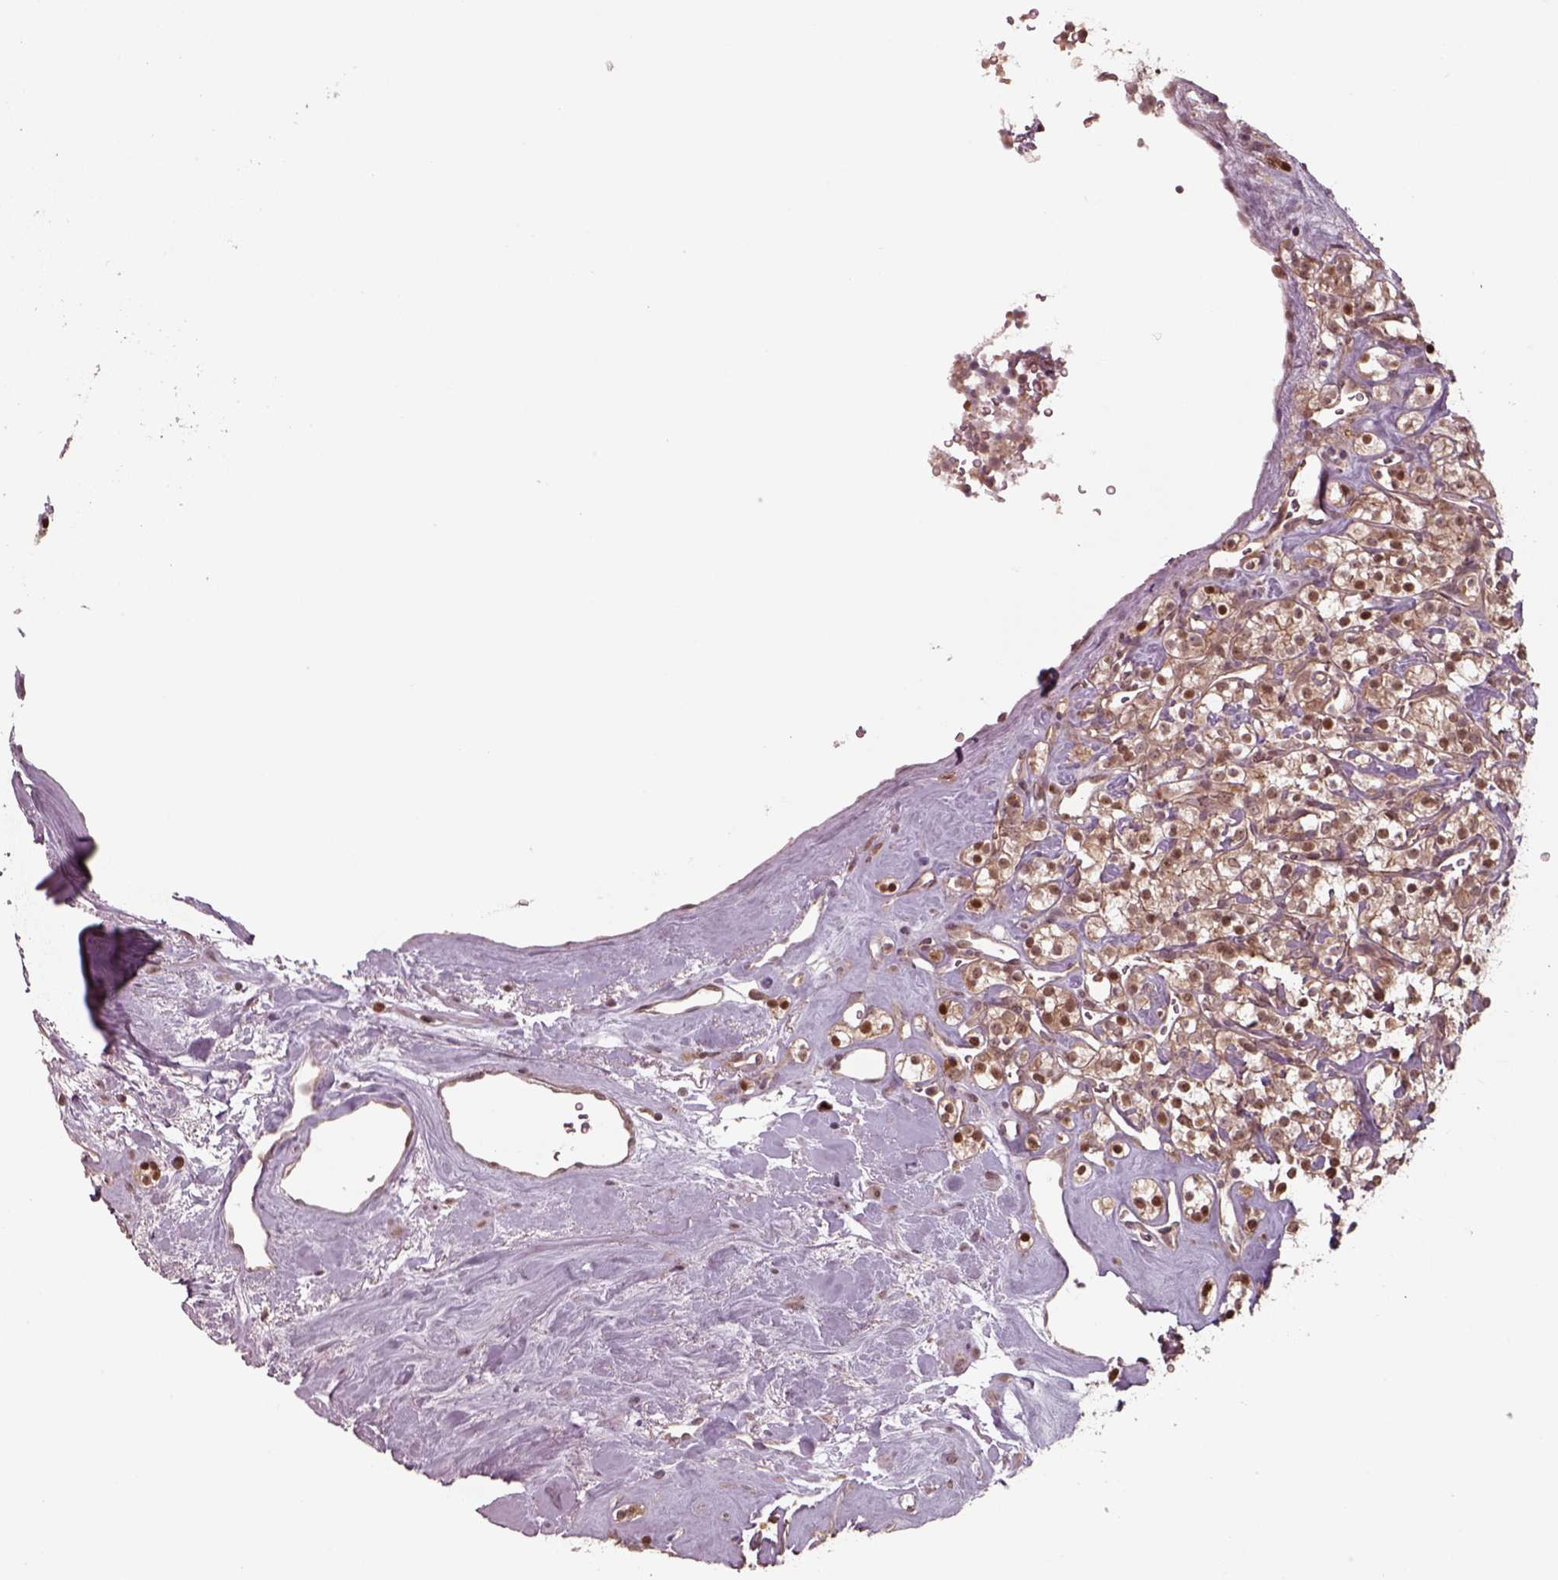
{"staining": {"intensity": "moderate", "quantity": ">75%", "location": "cytoplasmic/membranous,nuclear"}, "tissue": "renal cancer", "cell_type": "Tumor cells", "image_type": "cancer", "snomed": [{"axis": "morphology", "description": "Adenocarcinoma, NOS"}, {"axis": "topography", "description": "Kidney"}], "caption": "Immunohistochemical staining of human adenocarcinoma (renal) demonstrates medium levels of moderate cytoplasmic/membranous and nuclear protein positivity in about >75% of tumor cells.", "gene": "CHMP3", "patient": {"sex": "male", "age": 77}}